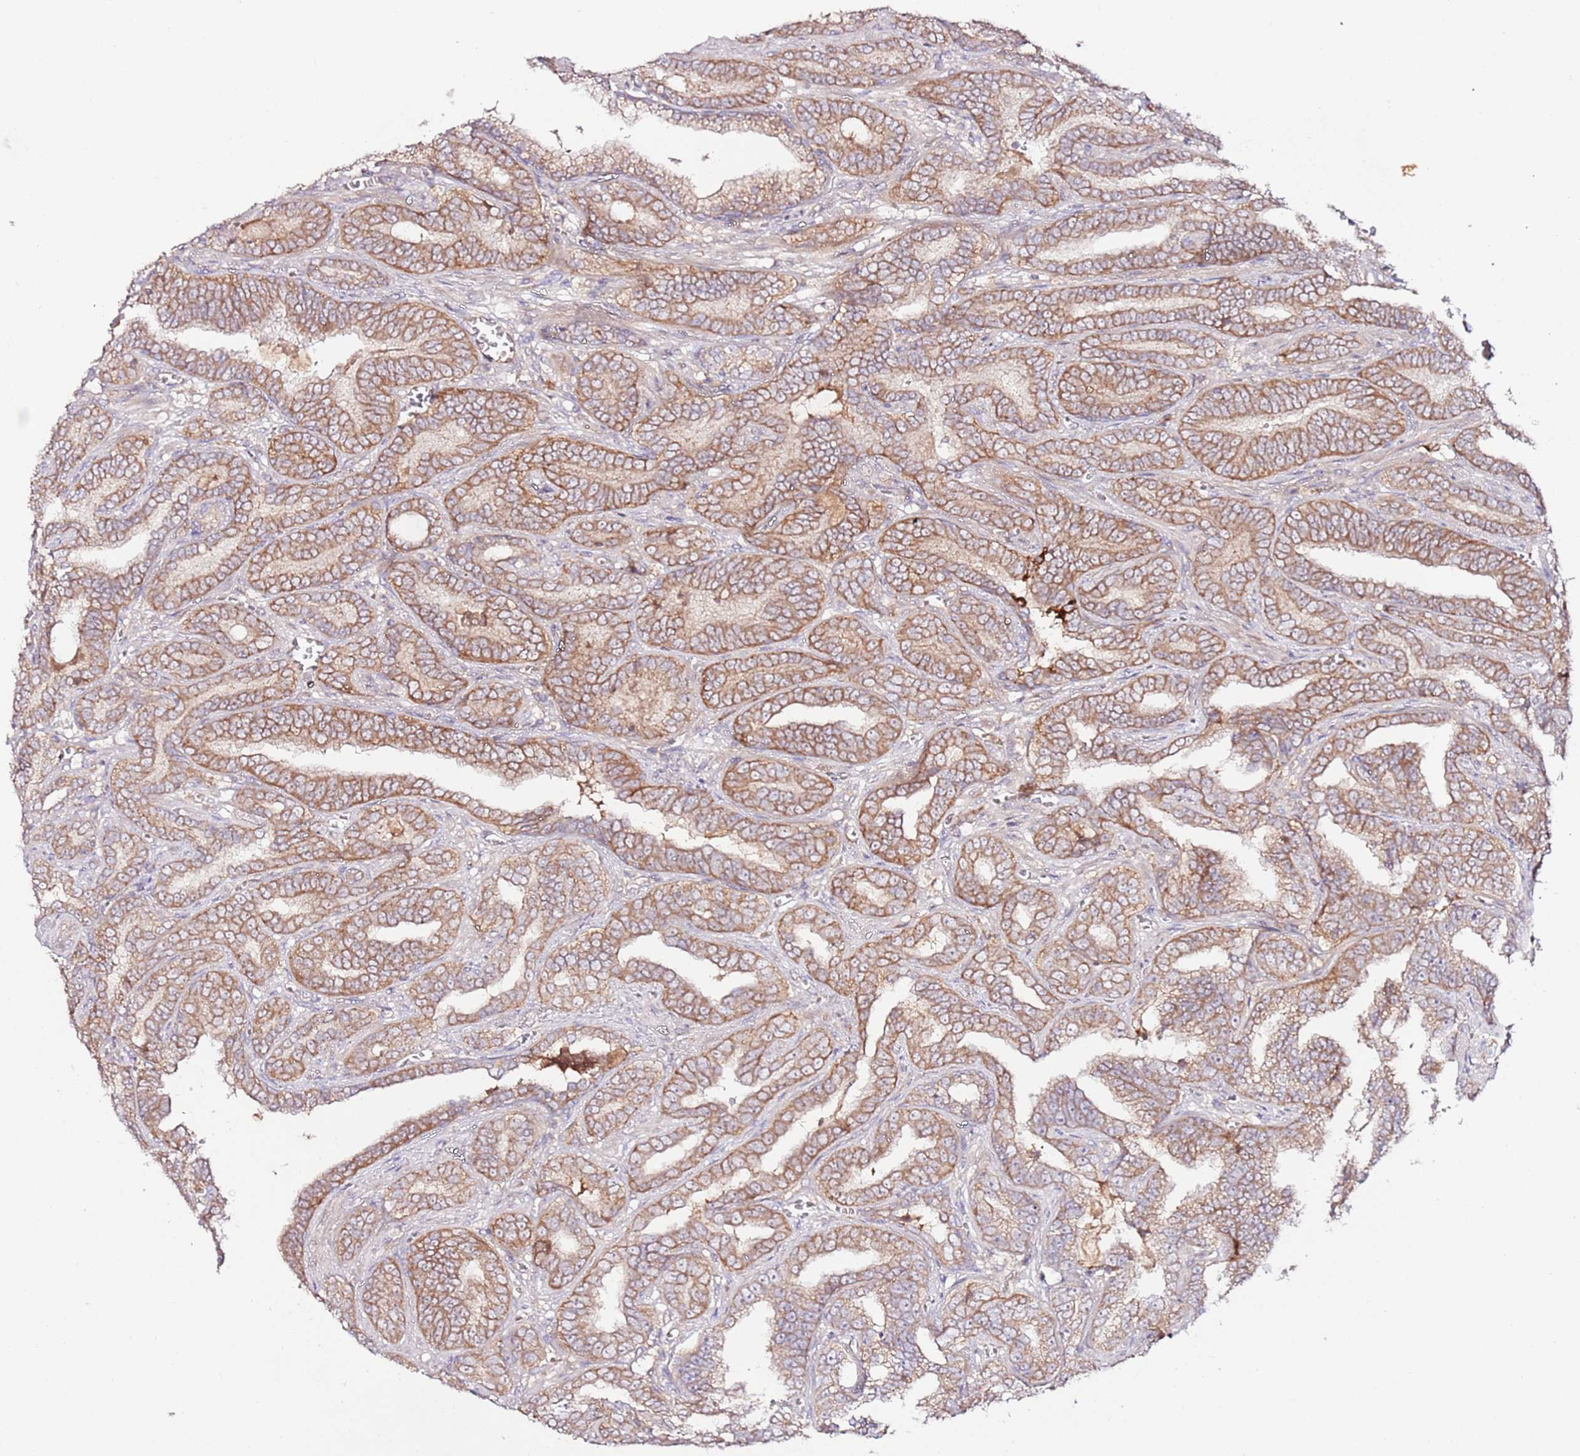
{"staining": {"intensity": "moderate", "quantity": ">75%", "location": "cytoplasmic/membranous"}, "tissue": "prostate cancer", "cell_type": "Tumor cells", "image_type": "cancer", "snomed": [{"axis": "morphology", "description": "Adenocarcinoma, High grade"}, {"axis": "topography", "description": "Prostate"}], "caption": "A high-resolution photomicrograph shows immunohistochemistry staining of high-grade adenocarcinoma (prostate), which shows moderate cytoplasmic/membranous expression in approximately >75% of tumor cells.", "gene": "FLVCR1", "patient": {"sex": "male", "age": 67}}